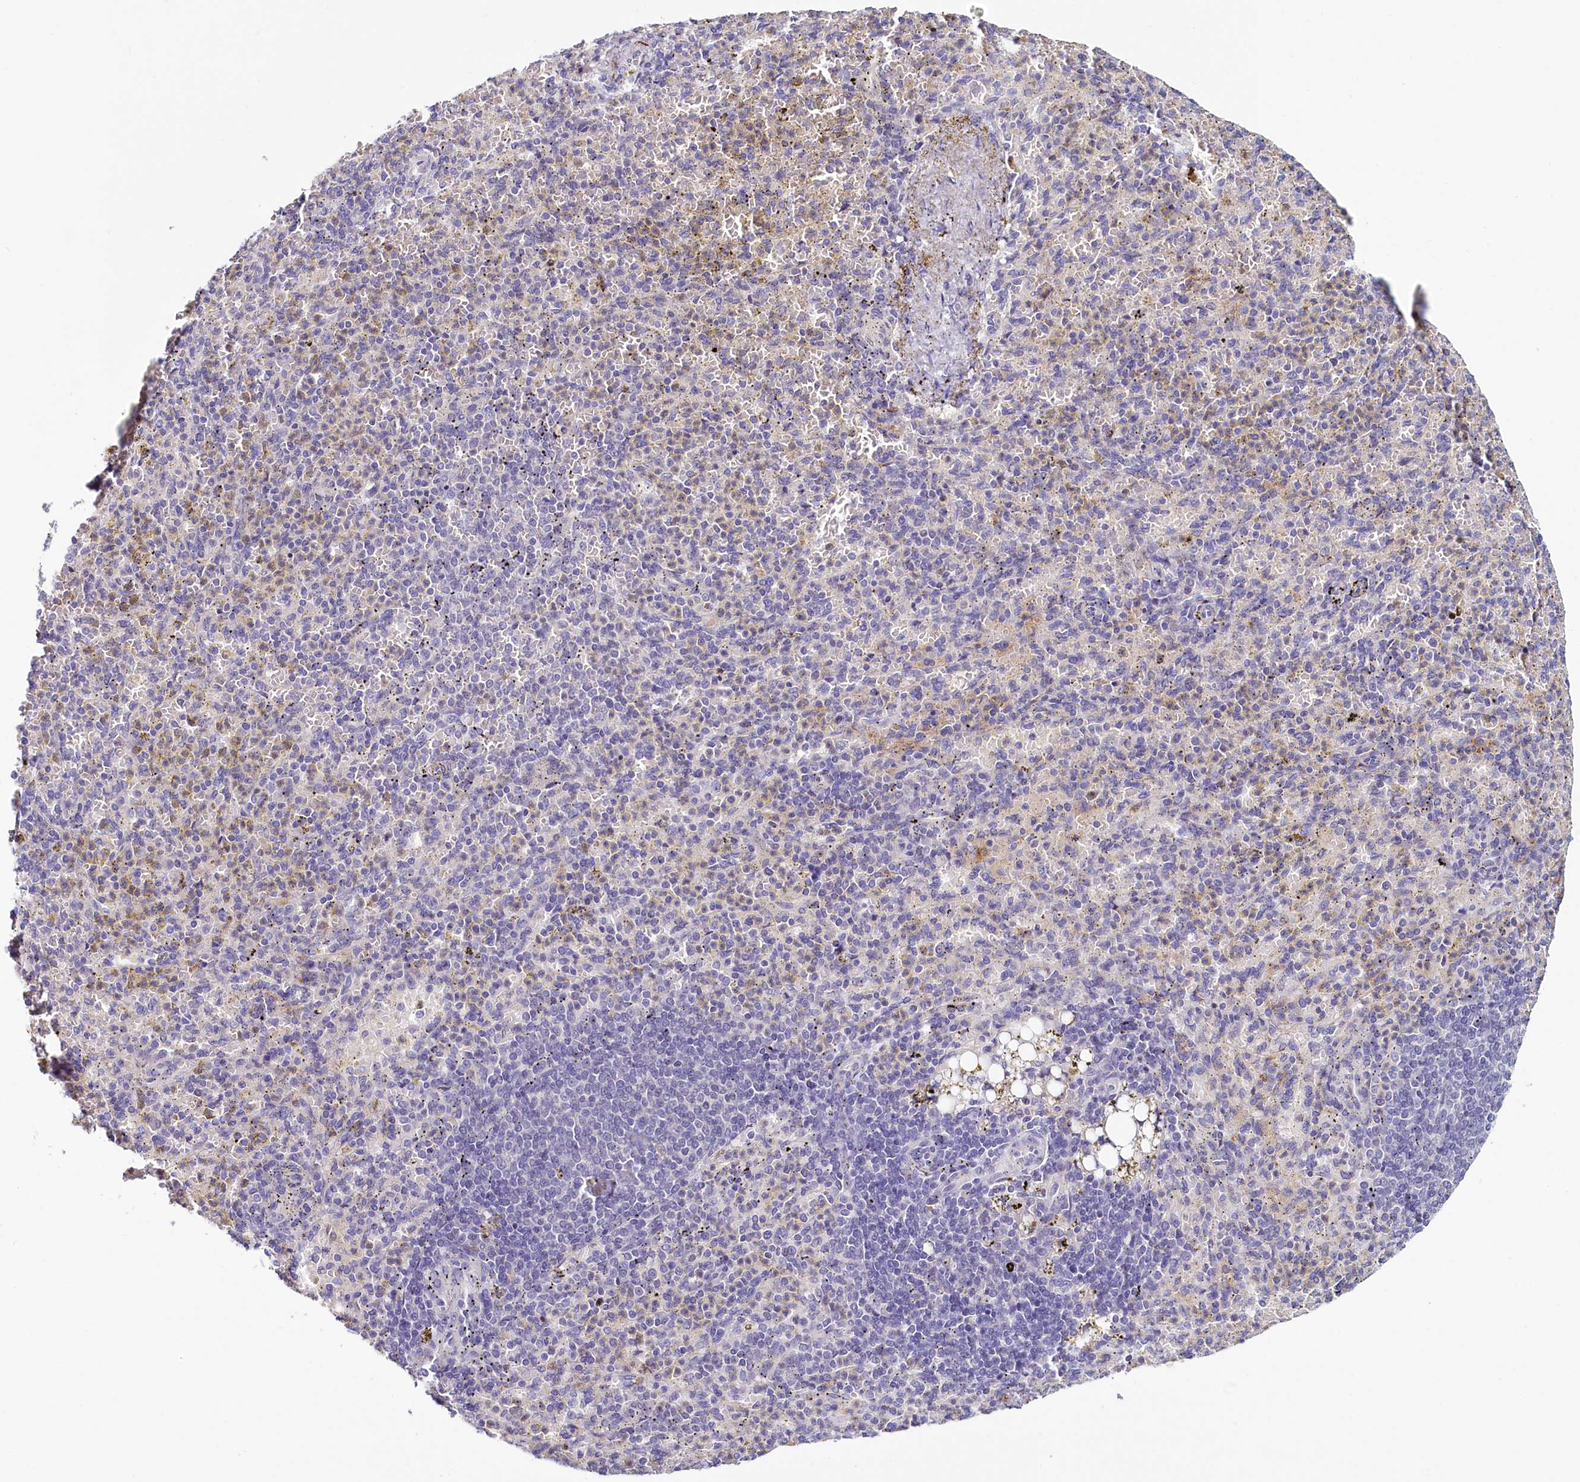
{"staining": {"intensity": "negative", "quantity": "none", "location": "none"}, "tissue": "spleen", "cell_type": "Cells in red pulp", "image_type": "normal", "snomed": [{"axis": "morphology", "description": "Normal tissue, NOS"}, {"axis": "topography", "description": "Spleen"}], "caption": "Immunohistochemical staining of benign human spleen demonstrates no significant staining in cells in red pulp. (DAB IHC visualized using brightfield microscopy, high magnification).", "gene": "PDE6D", "patient": {"sex": "female", "age": 74}}